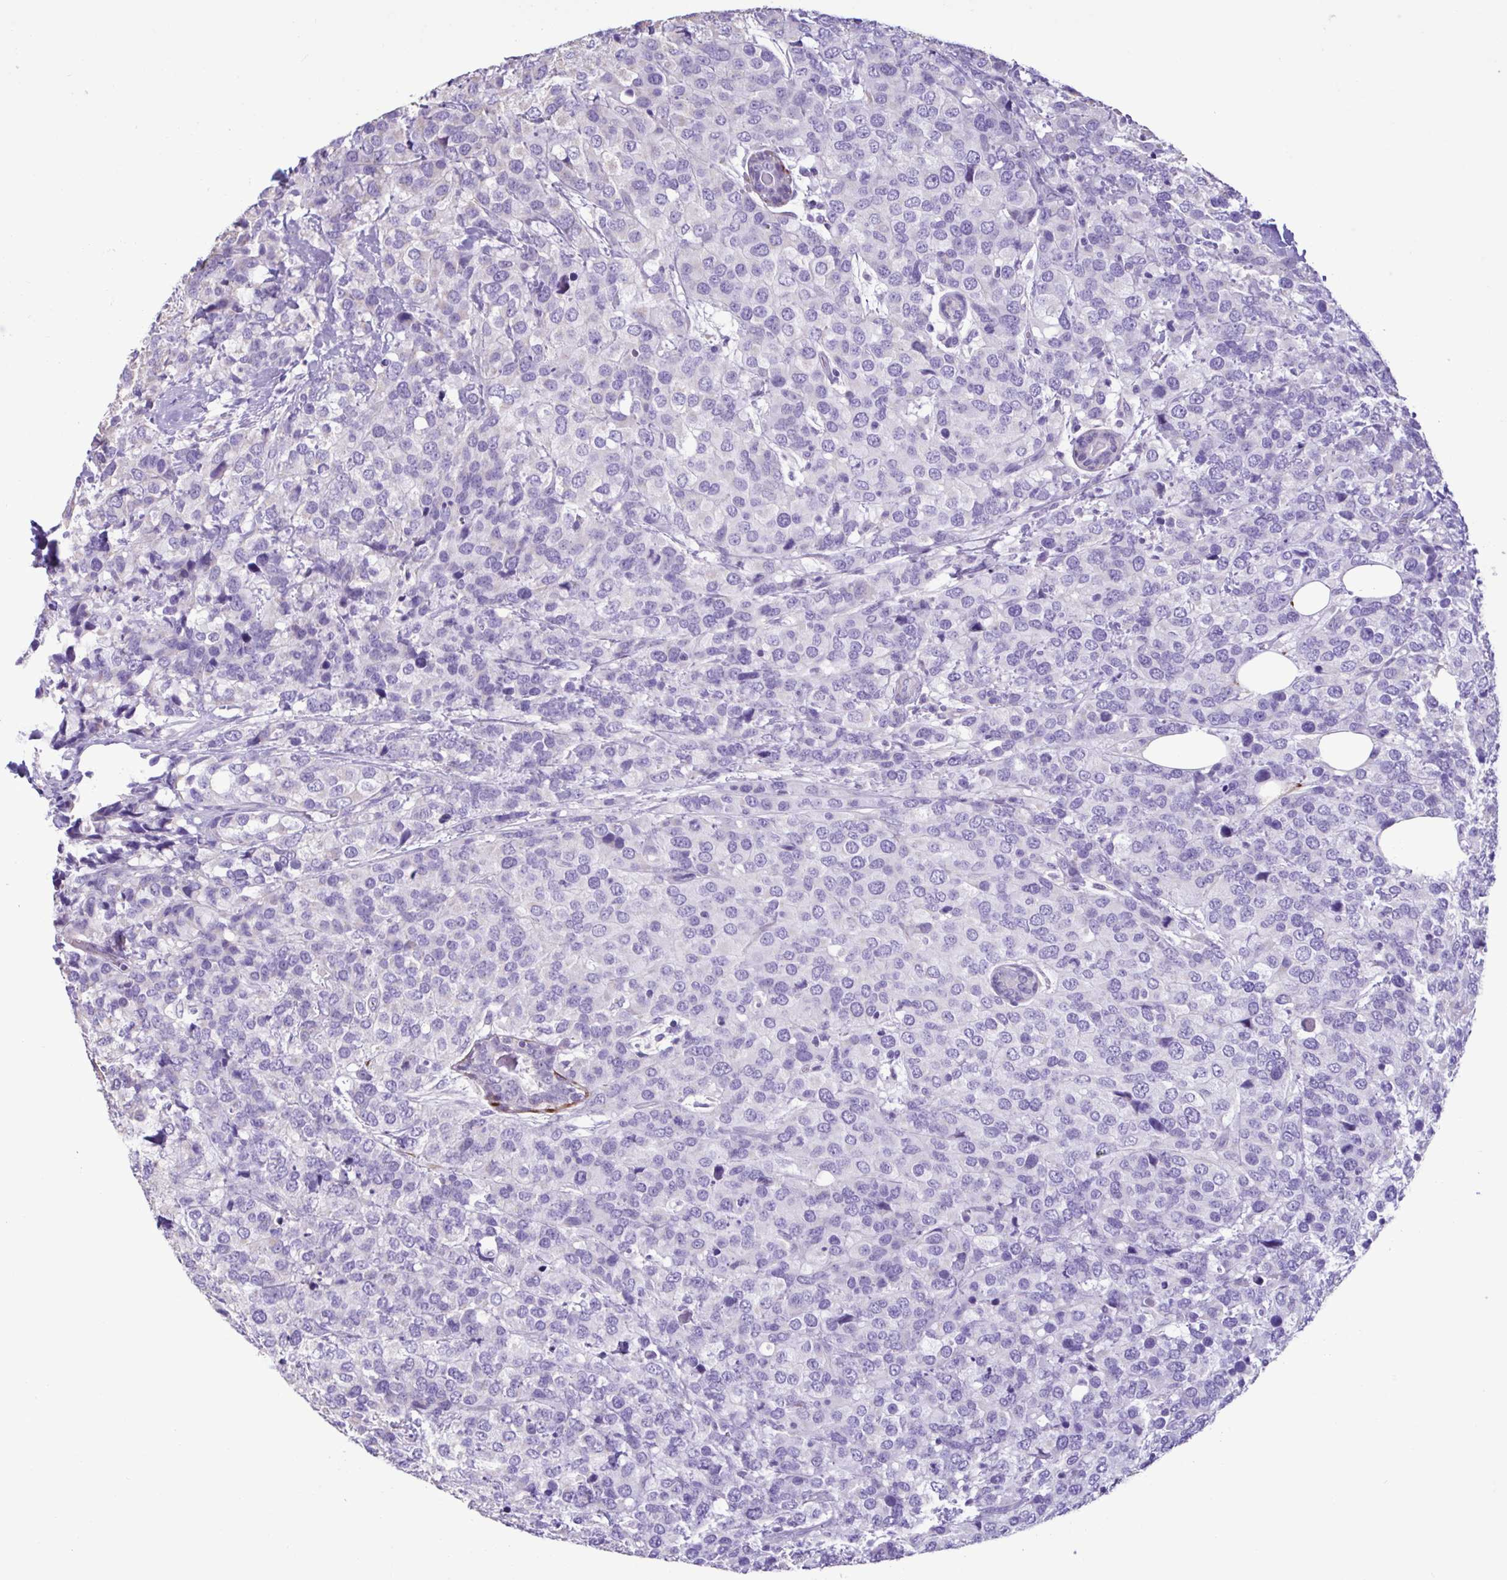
{"staining": {"intensity": "negative", "quantity": "none", "location": "none"}, "tissue": "breast cancer", "cell_type": "Tumor cells", "image_type": "cancer", "snomed": [{"axis": "morphology", "description": "Lobular carcinoma"}, {"axis": "topography", "description": "Breast"}], "caption": "Tumor cells are negative for protein expression in human breast cancer (lobular carcinoma).", "gene": "PLA2G4E", "patient": {"sex": "female", "age": 59}}